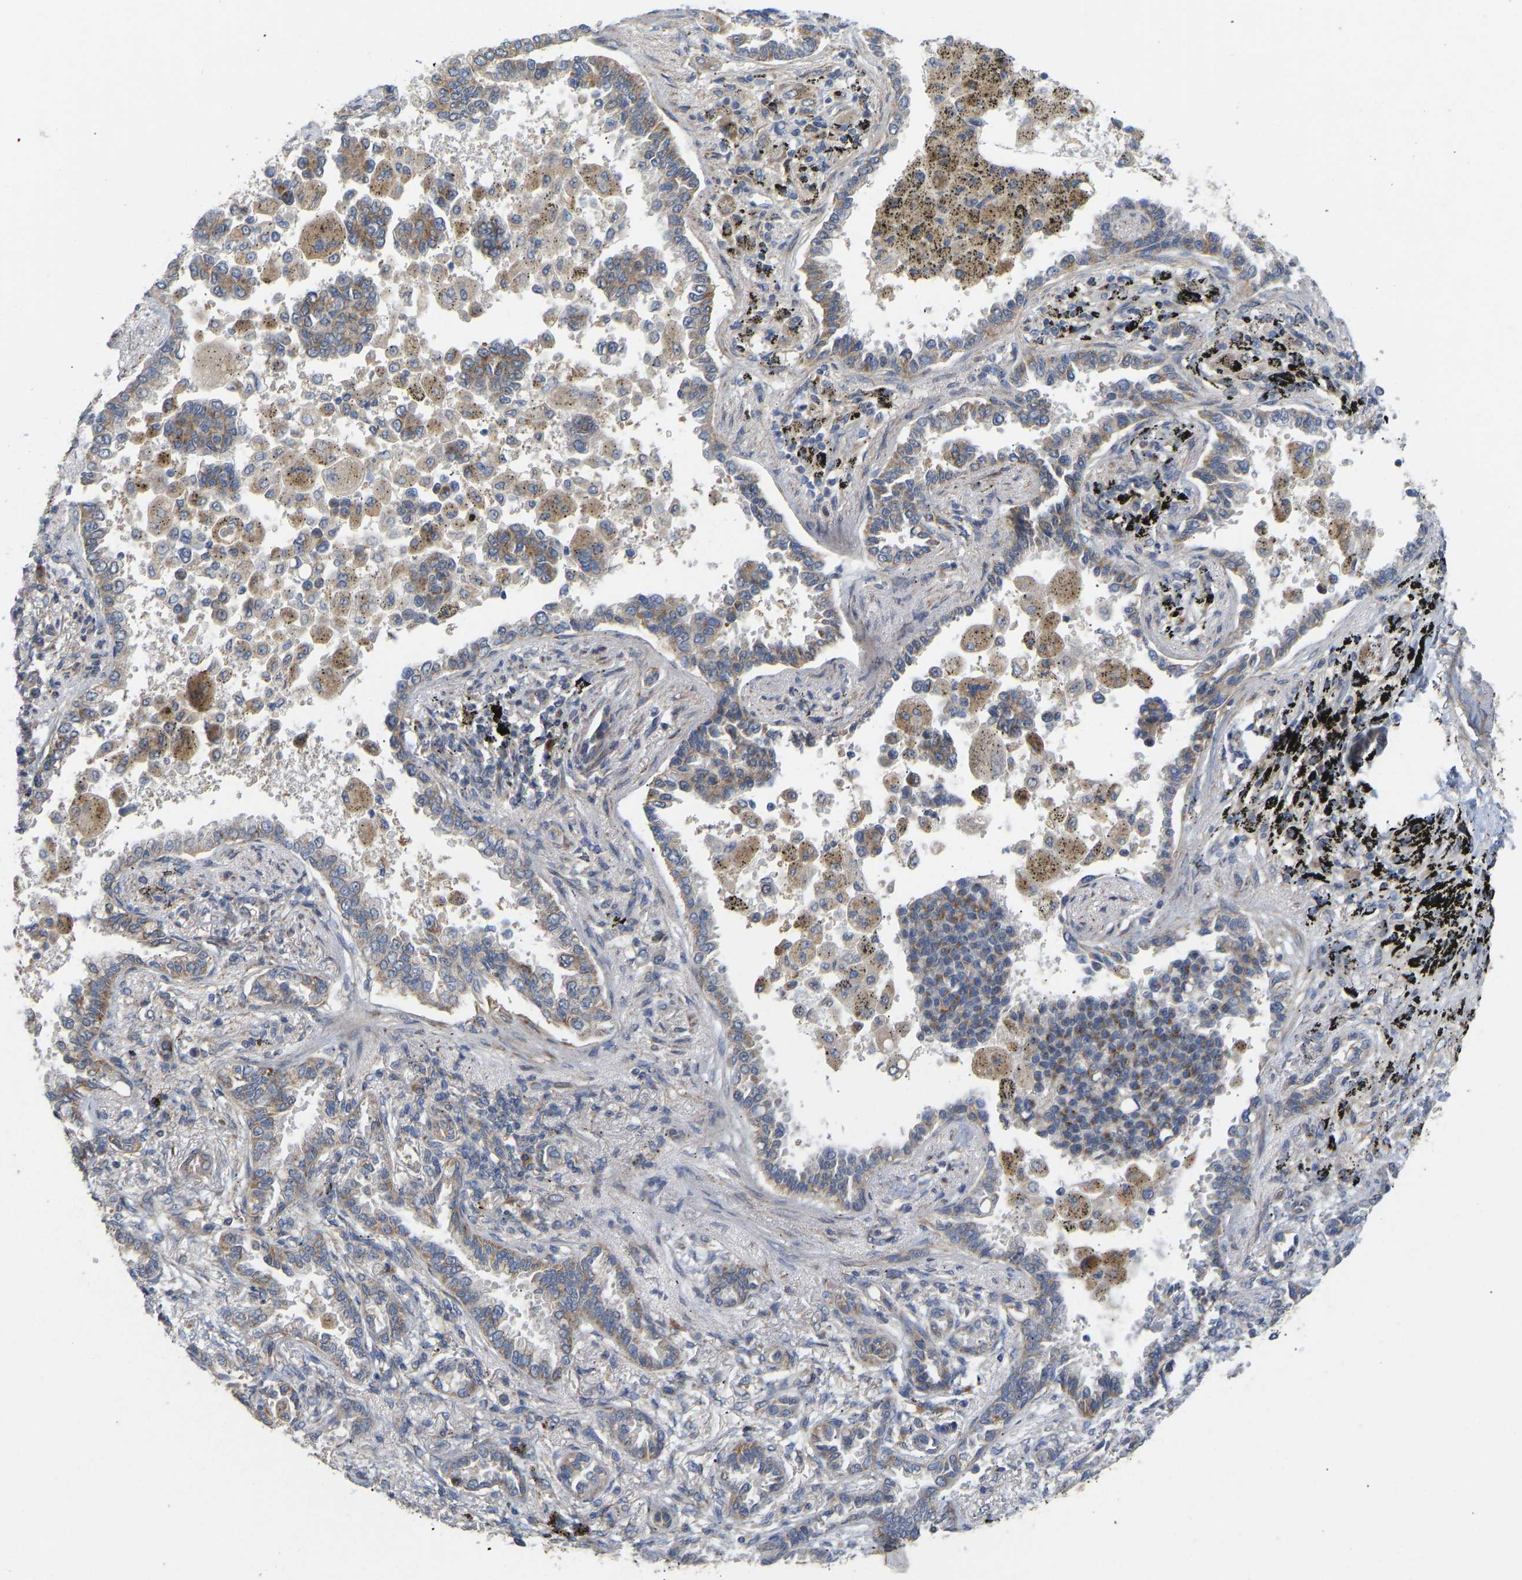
{"staining": {"intensity": "moderate", "quantity": ">75%", "location": "cytoplasmic/membranous"}, "tissue": "lung cancer", "cell_type": "Tumor cells", "image_type": "cancer", "snomed": [{"axis": "morphology", "description": "Normal tissue, NOS"}, {"axis": "morphology", "description": "Adenocarcinoma, NOS"}, {"axis": "topography", "description": "Lung"}], "caption": "Immunohistochemistry of lung cancer displays medium levels of moderate cytoplasmic/membranous staining in approximately >75% of tumor cells. The staining is performed using DAB (3,3'-diaminobenzidine) brown chromogen to label protein expression. The nuclei are counter-stained blue using hematoxylin.", "gene": "HACD2", "patient": {"sex": "male", "age": 59}}